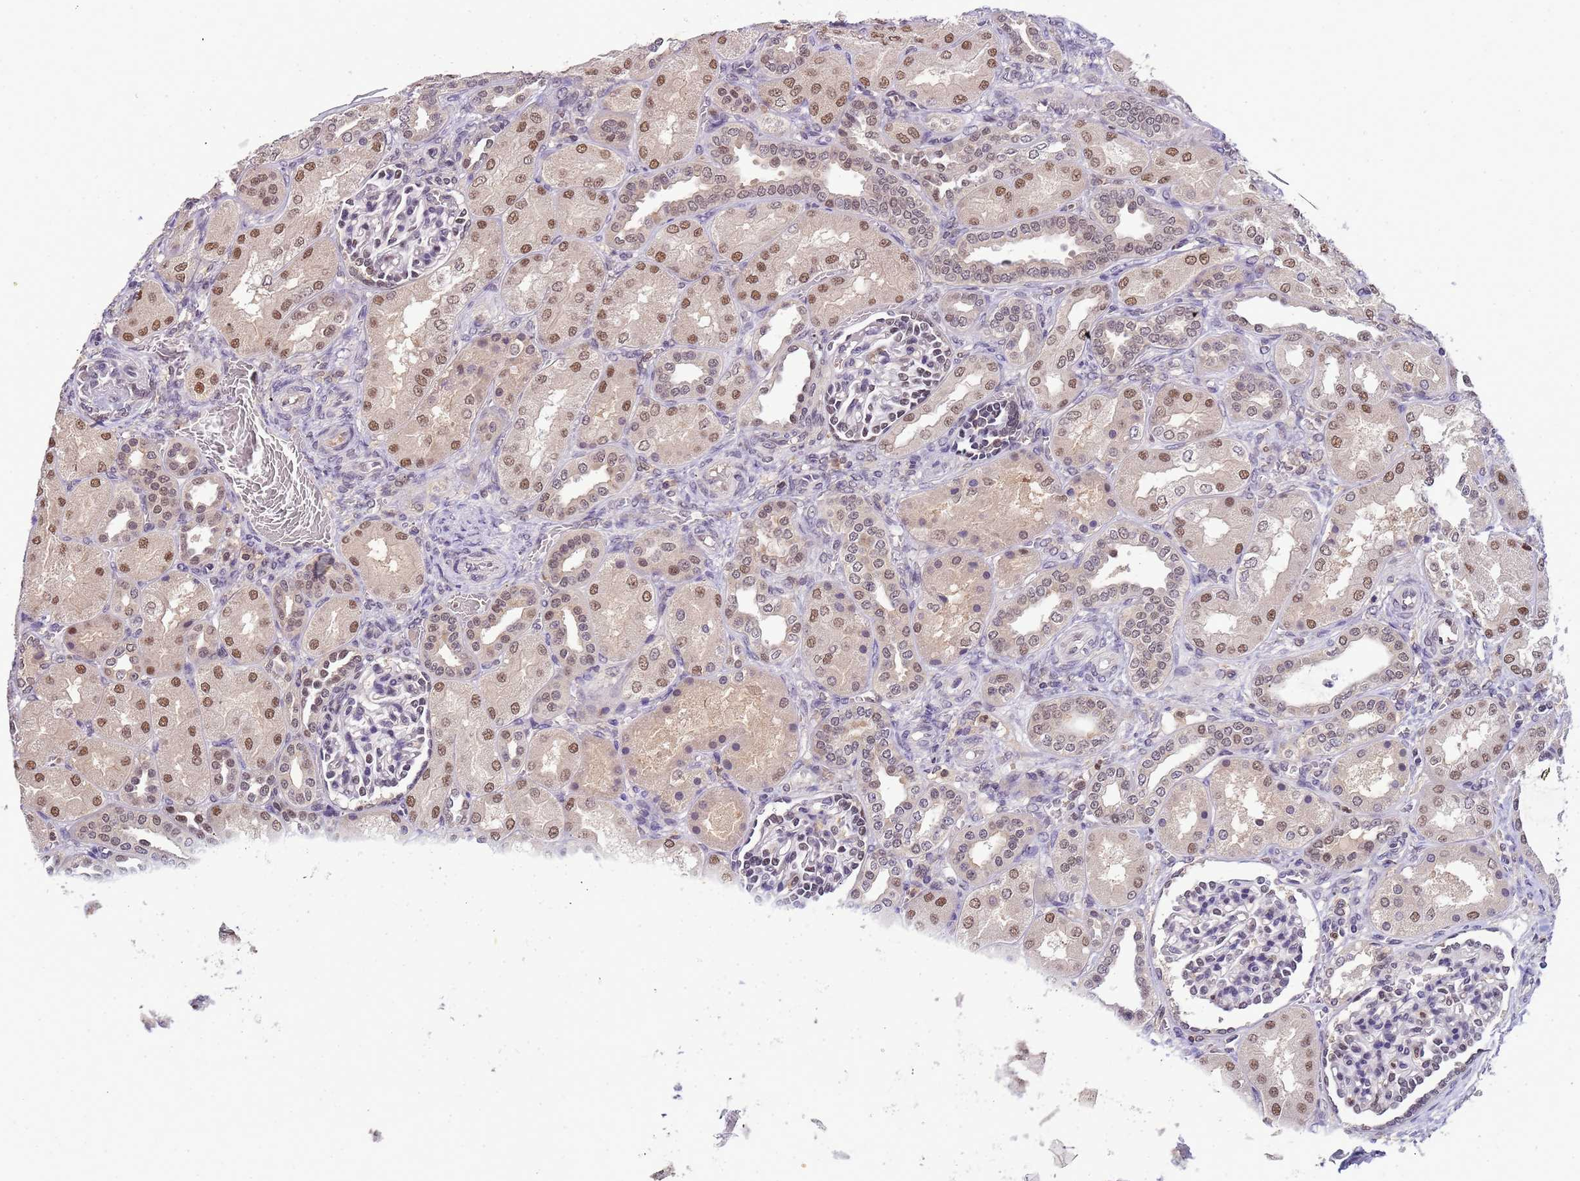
{"staining": {"intensity": "moderate", "quantity": "<25%", "location": "nuclear"}, "tissue": "kidney", "cell_type": "Cells in glomeruli", "image_type": "normal", "snomed": [{"axis": "morphology", "description": "Normal tissue, NOS"}, {"axis": "morphology", "description": "Neoplasm, malignant, NOS"}, {"axis": "topography", "description": "Kidney"}], "caption": "Immunohistochemical staining of benign kidney demonstrates low levels of moderate nuclear positivity in about <25% of cells in glomeruli.", "gene": "CD53", "patient": {"sex": "female", "age": 1}}